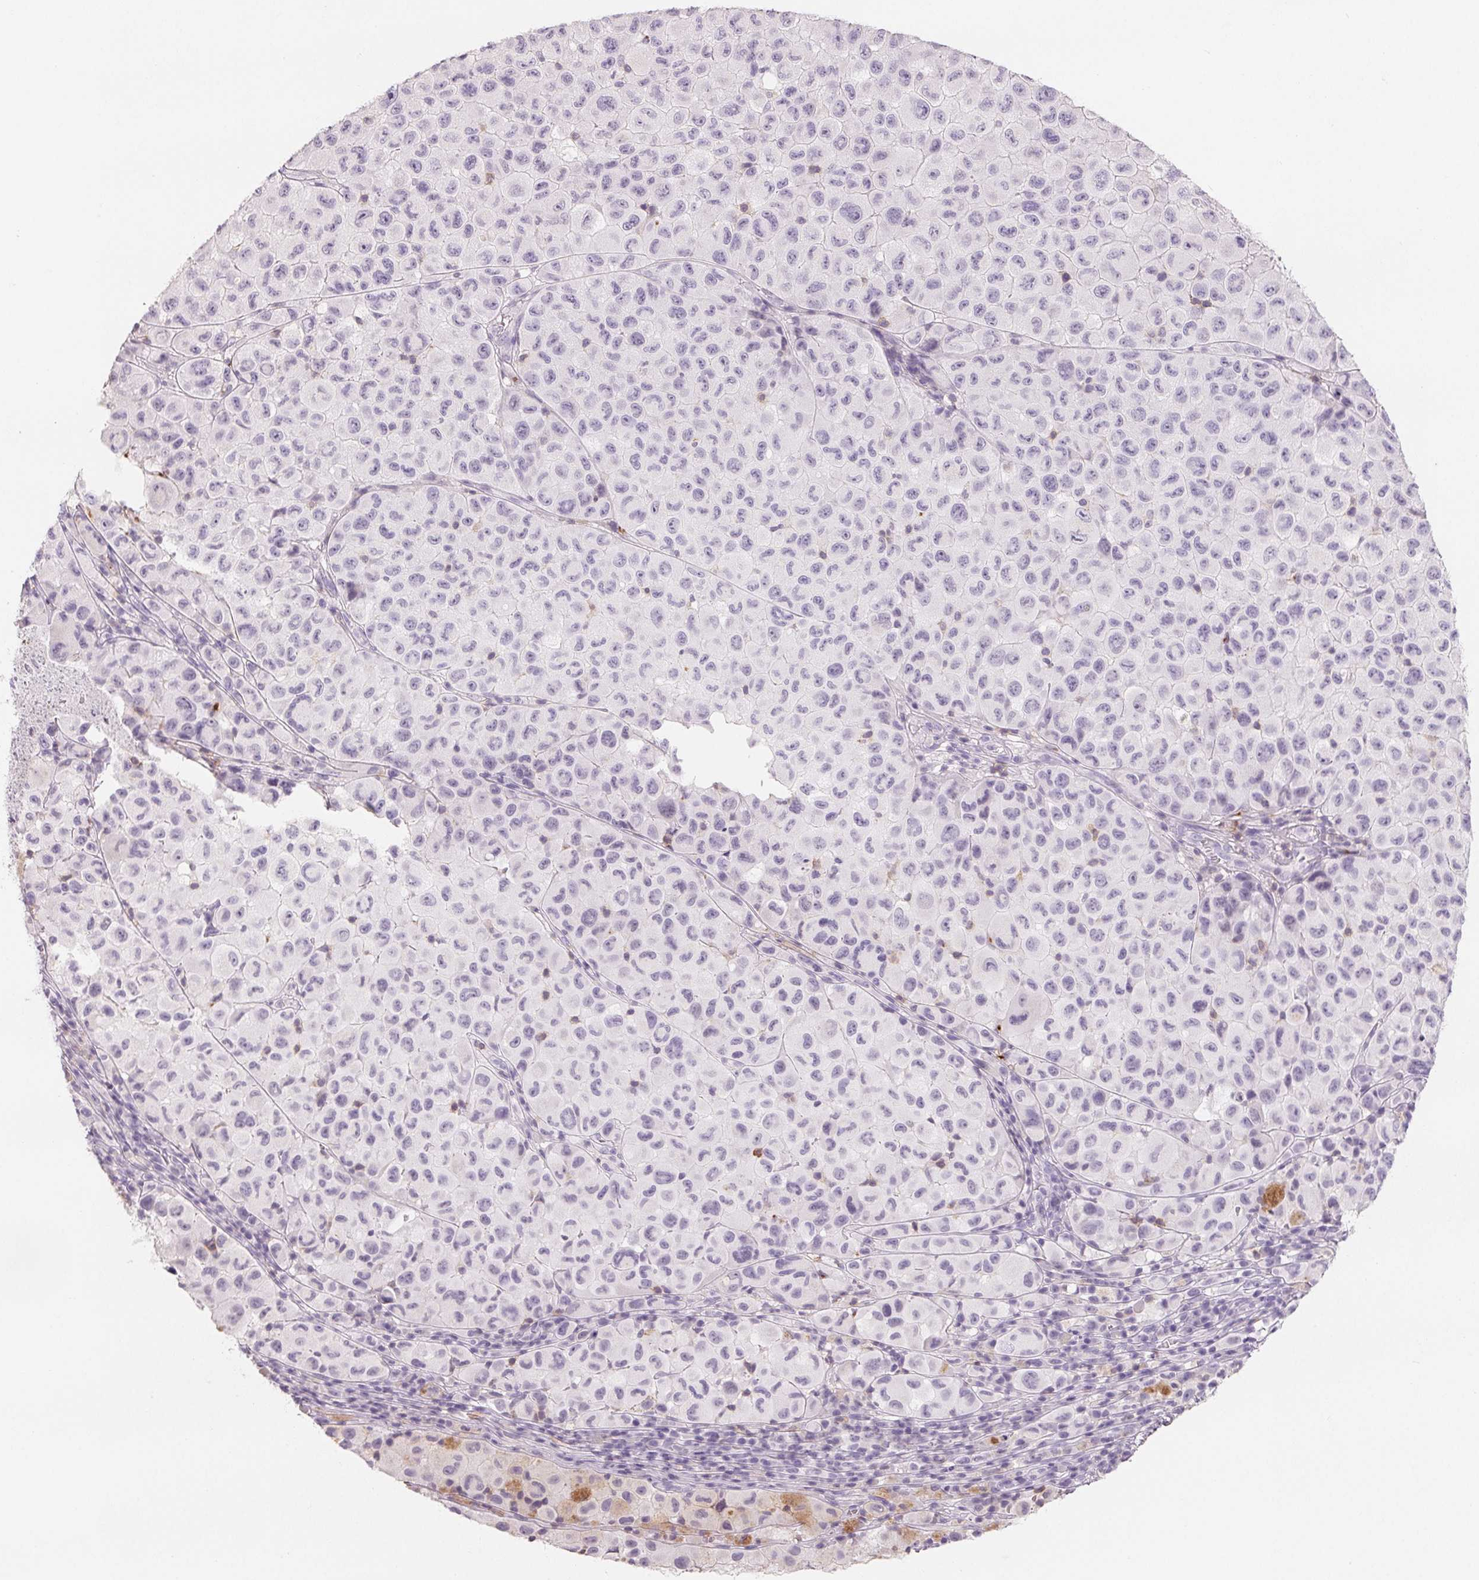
{"staining": {"intensity": "negative", "quantity": "none", "location": "none"}, "tissue": "melanoma", "cell_type": "Tumor cells", "image_type": "cancer", "snomed": [{"axis": "morphology", "description": "Malignant melanoma, NOS"}, {"axis": "topography", "description": "Skin"}], "caption": "Tumor cells are negative for brown protein staining in malignant melanoma.", "gene": "CD69", "patient": {"sex": "male", "age": 93}}